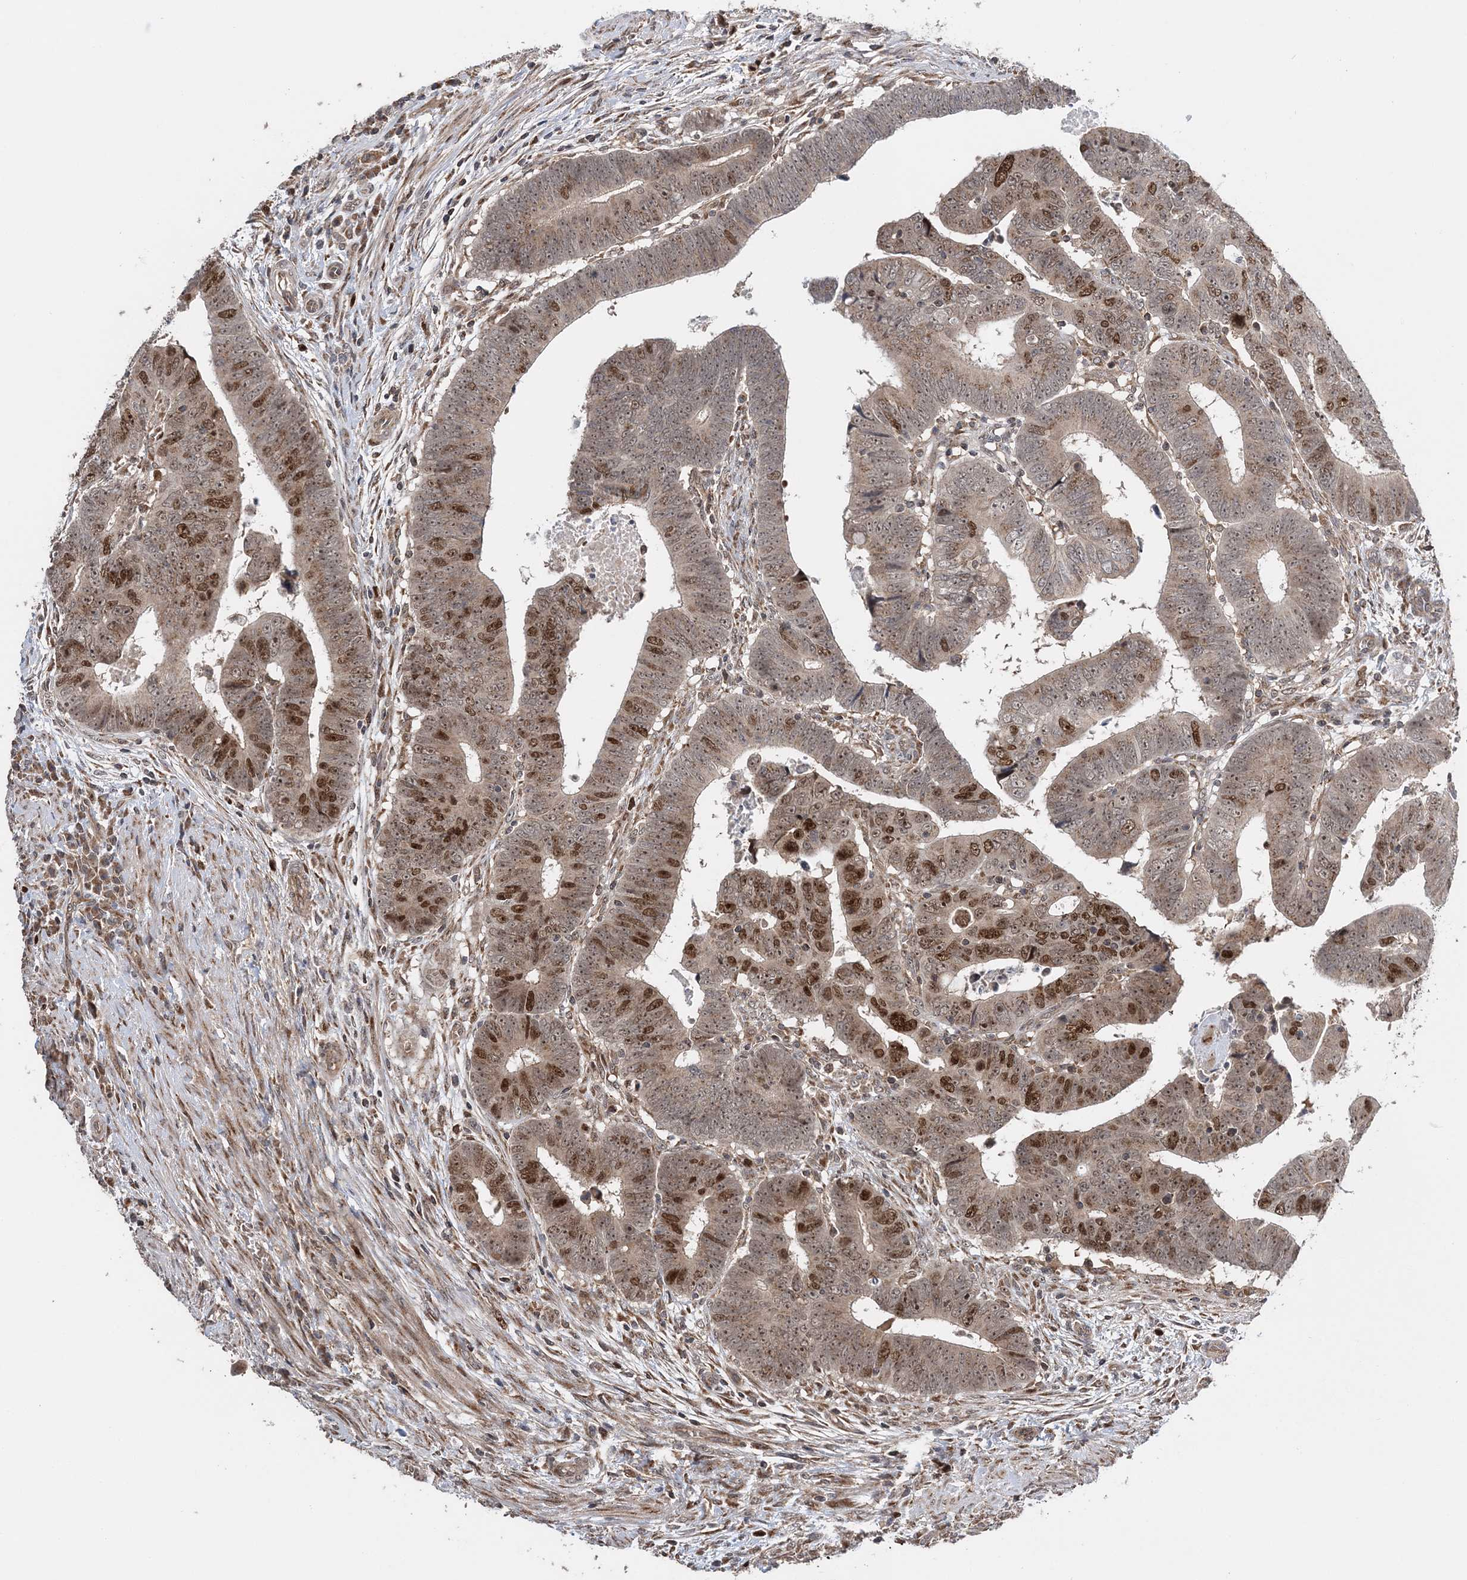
{"staining": {"intensity": "moderate", "quantity": ">75%", "location": "nuclear"}, "tissue": "colorectal cancer", "cell_type": "Tumor cells", "image_type": "cancer", "snomed": [{"axis": "morphology", "description": "Normal tissue, NOS"}, {"axis": "morphology", "description": "Adenocarcinoma, NOS"}, {"axis": "topography", "description": "Rectum"}], "caption": "Colorectal cancer tissue shows moderate nuclear staining in approximately >75% of tumor cells The staining is performed using DAB brown chromogen to label protein expression. The nuclei are counter-stained blue using hematoxylin.", "gene": "KIF4A", "patient": {"sex": "female", "age": 65}}